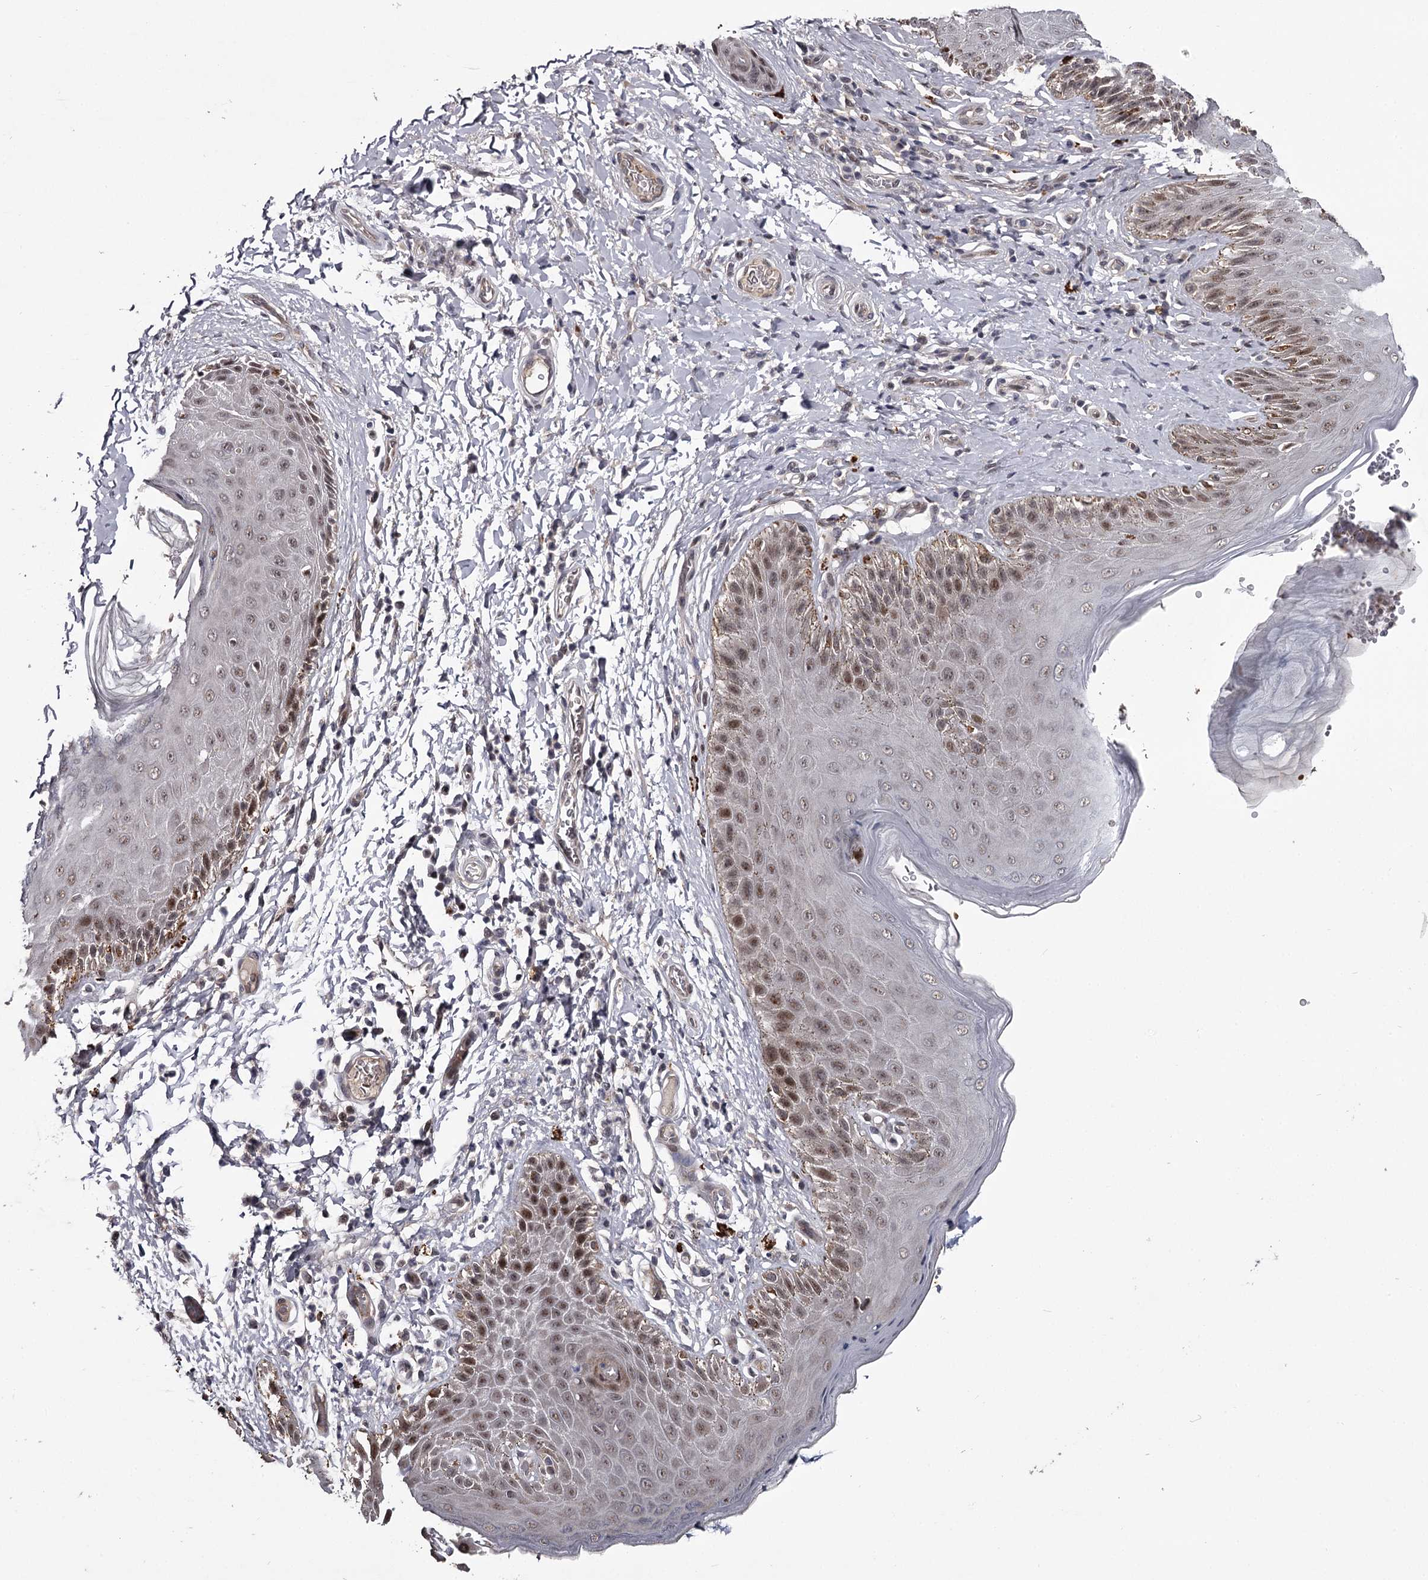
{"staining": {"intensity": "moderate", "quantity": "25%-75%", "location": "nuclear"}, "tissue": "skin", "cell_type": "Epidermal cells", "image_type": "normal", "snomed": [{"axis": "morphology", "description": "Normal tissue, NOS"}, {"axis": "topography", "description": "Anal"}], "caption": "Immunohistochemistry (IHC) of normal skin demonstrates medium levels of moderate nuclear staining in approximately 25%-75% of epidermal cells. The staining was performed using DAB (3,3'-diaminobenzidine), with brown indicating positive protein expression. Nuclei are stained blue with hematoxylin.", "gene": "RNF44", "patient": {"sex": "male", "age": 44}}